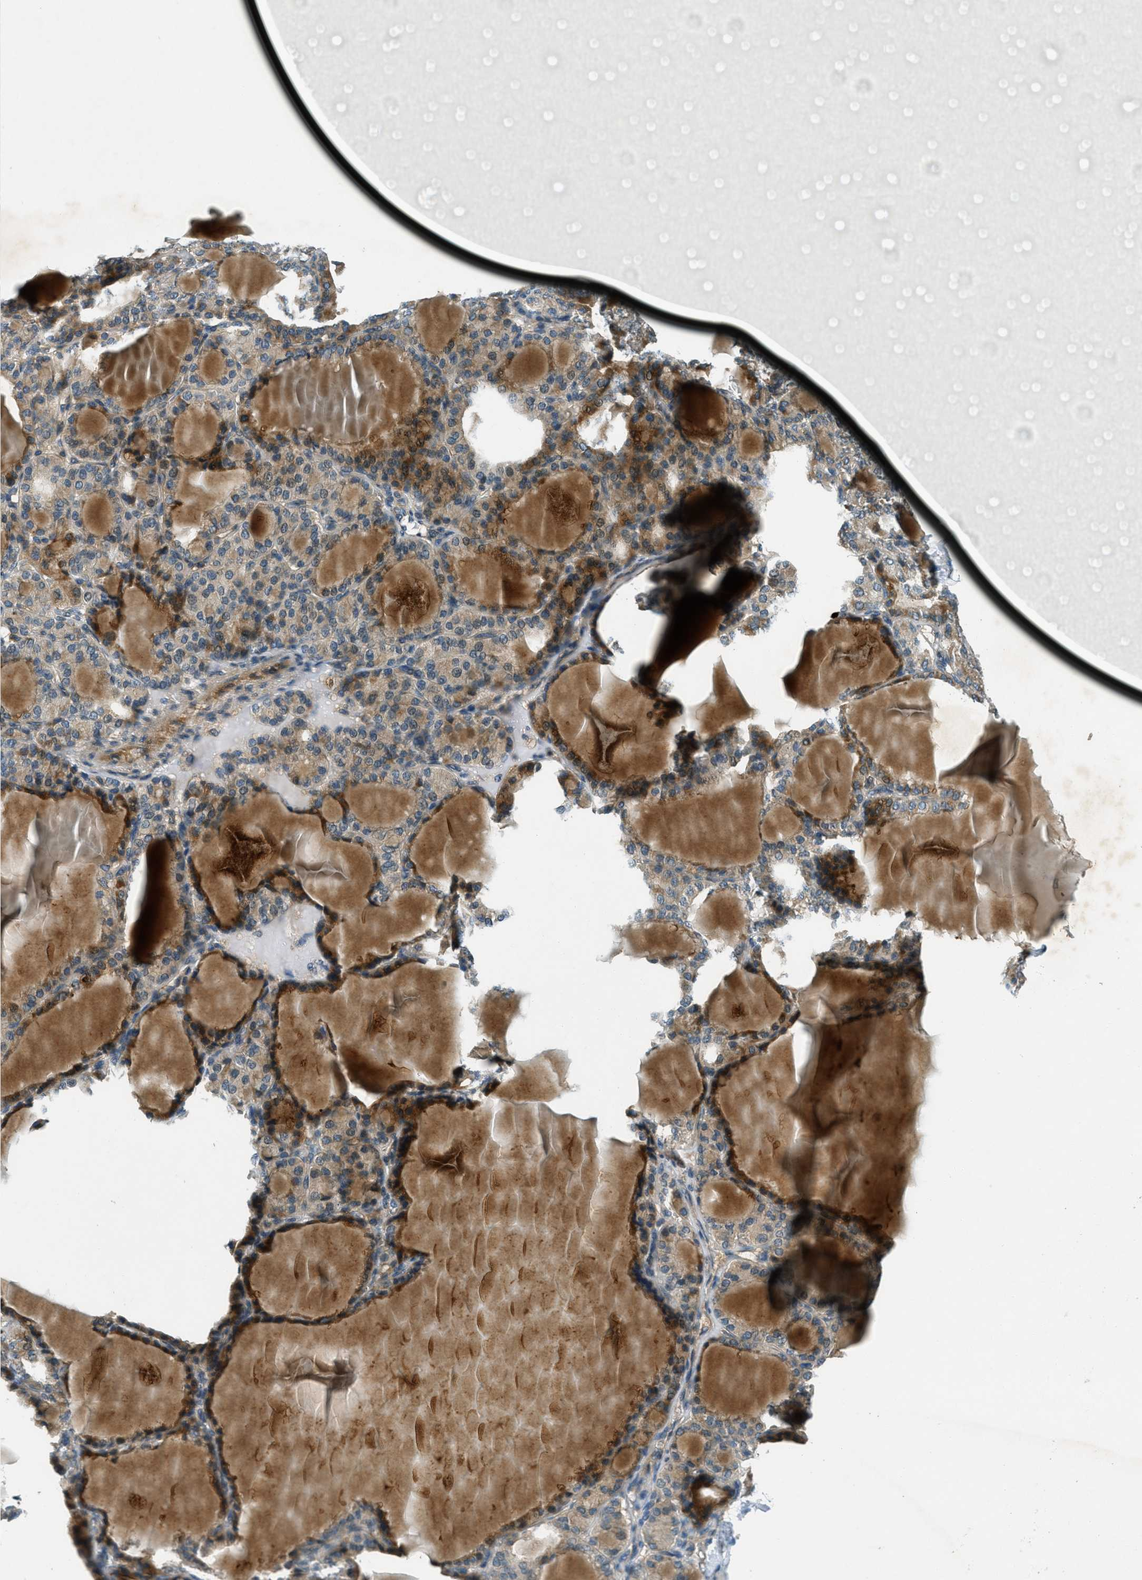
{"staining": {"intensity": "moderate", "quantity": ">75%", "location": "cytoplasmic/membranous"}, "tissue": "thyroid gland", "cell_type": "Glandular cells", "image_type": "normal", "snomed": [{"axis": "morphology", "description": "Normal tissue, NOS"}, {"axis": "topography", "description": "Thyroid gland"}], "caption": "Thyroid gland stained with immunohistochemistry (IHC) exhibits moderate cytoplasmic/membranous positivity in about >75% of glandular cells. (Stains: DAB in brown, nuclei in blue, Microscopy: brightfield microscopy at high magnification).", "gene": "NUDT4B", "patient": {"sex": "female", "age": 28}}